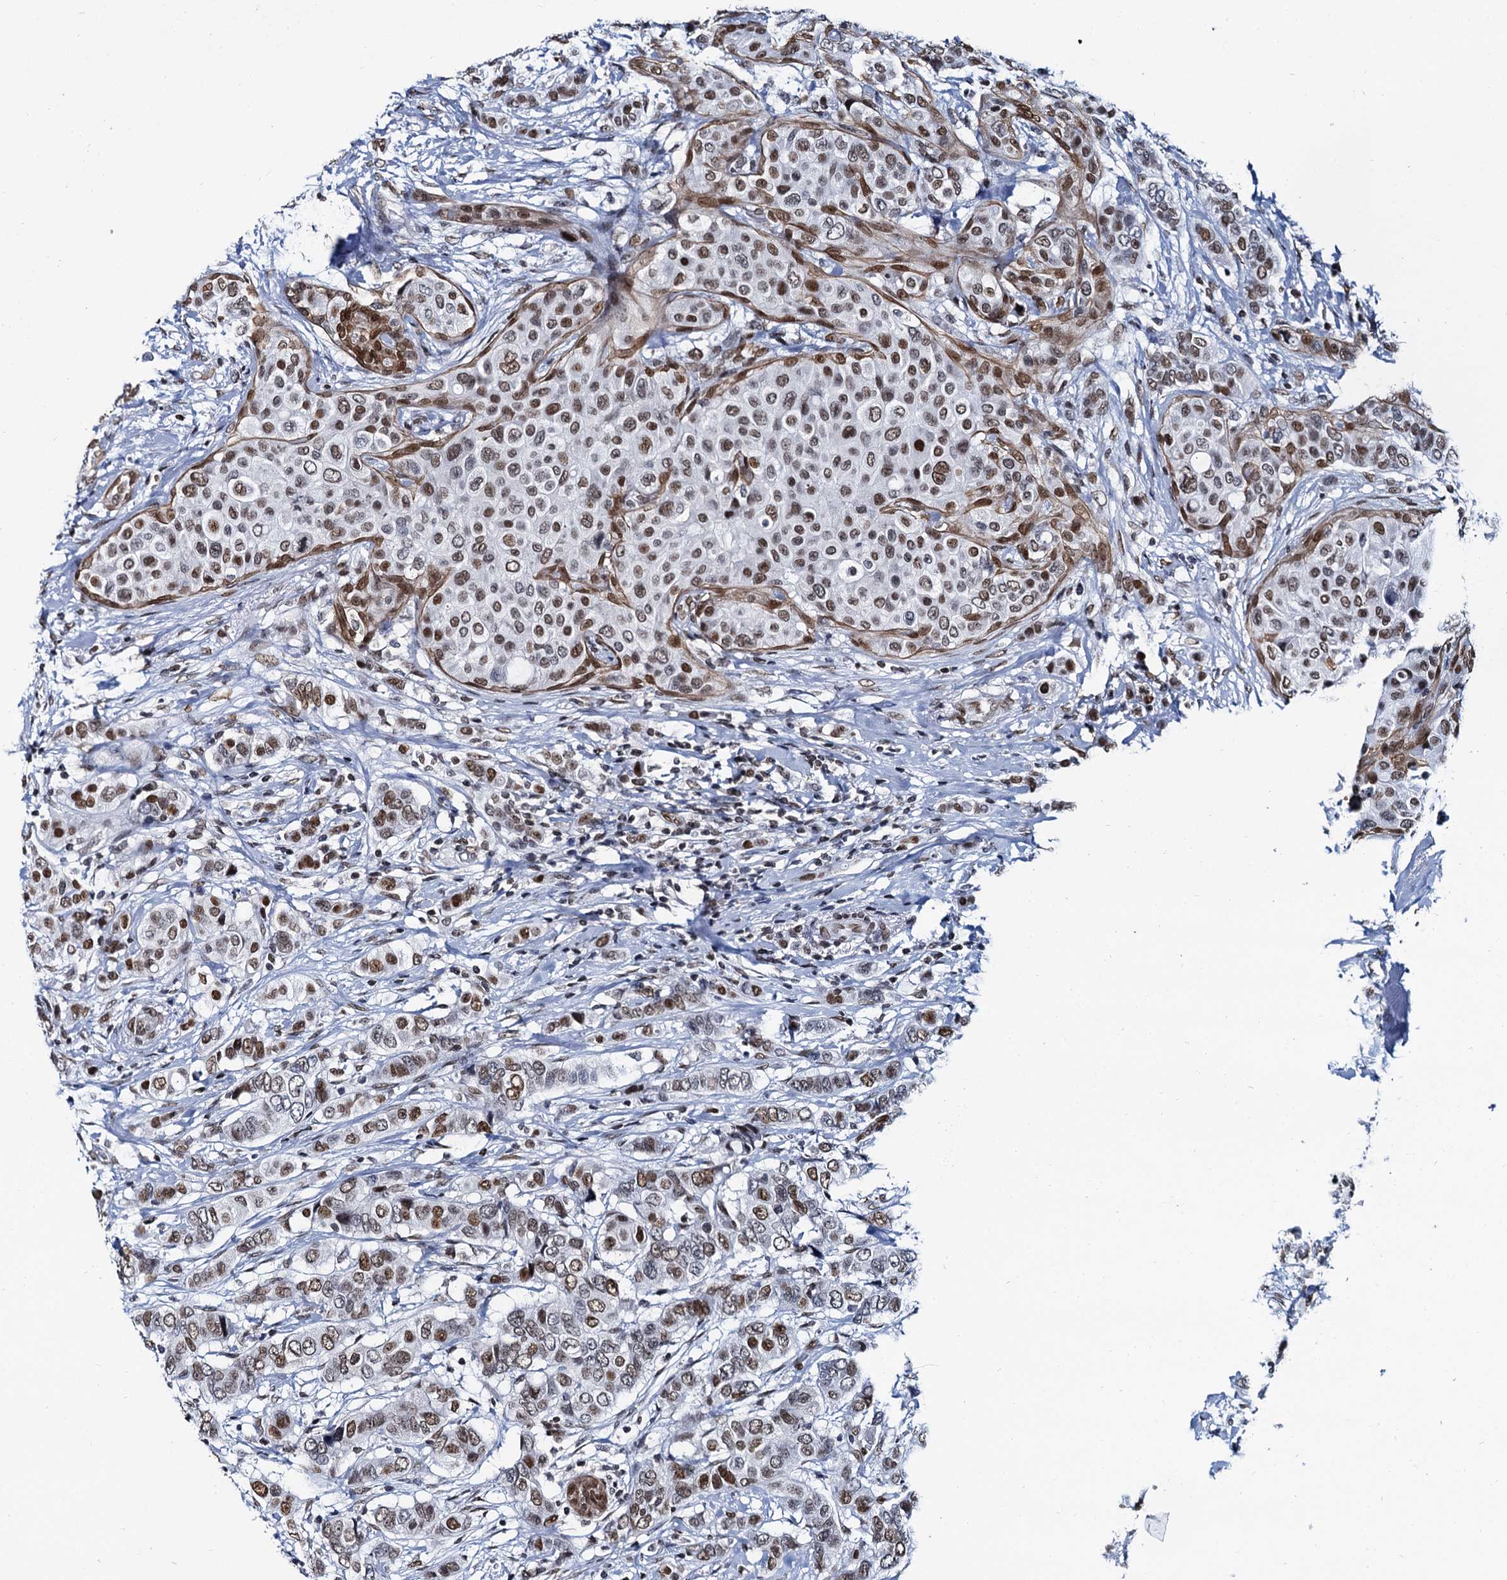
{"staining": {"intensity": "moderate", "quantity": ">75%", "location": "nuclear"}, "tissue": "breast cancer", "cell_type": "Tumor cells", "image_type": "cancer", "snomed": [{"axis": "morphology", "description": "Lobular carcinoma"}, {"axis": "topography", "description": "Breast"}], "caption": "DAB immunohistochemical staining of lobular carcinoma (breast) shows moderate nuclear protein staining in approximately >75% of tumor cells. Nuclei are stained in blue.", "gene": "CMAS", "patient": {"sex": "female", "age": 51}}